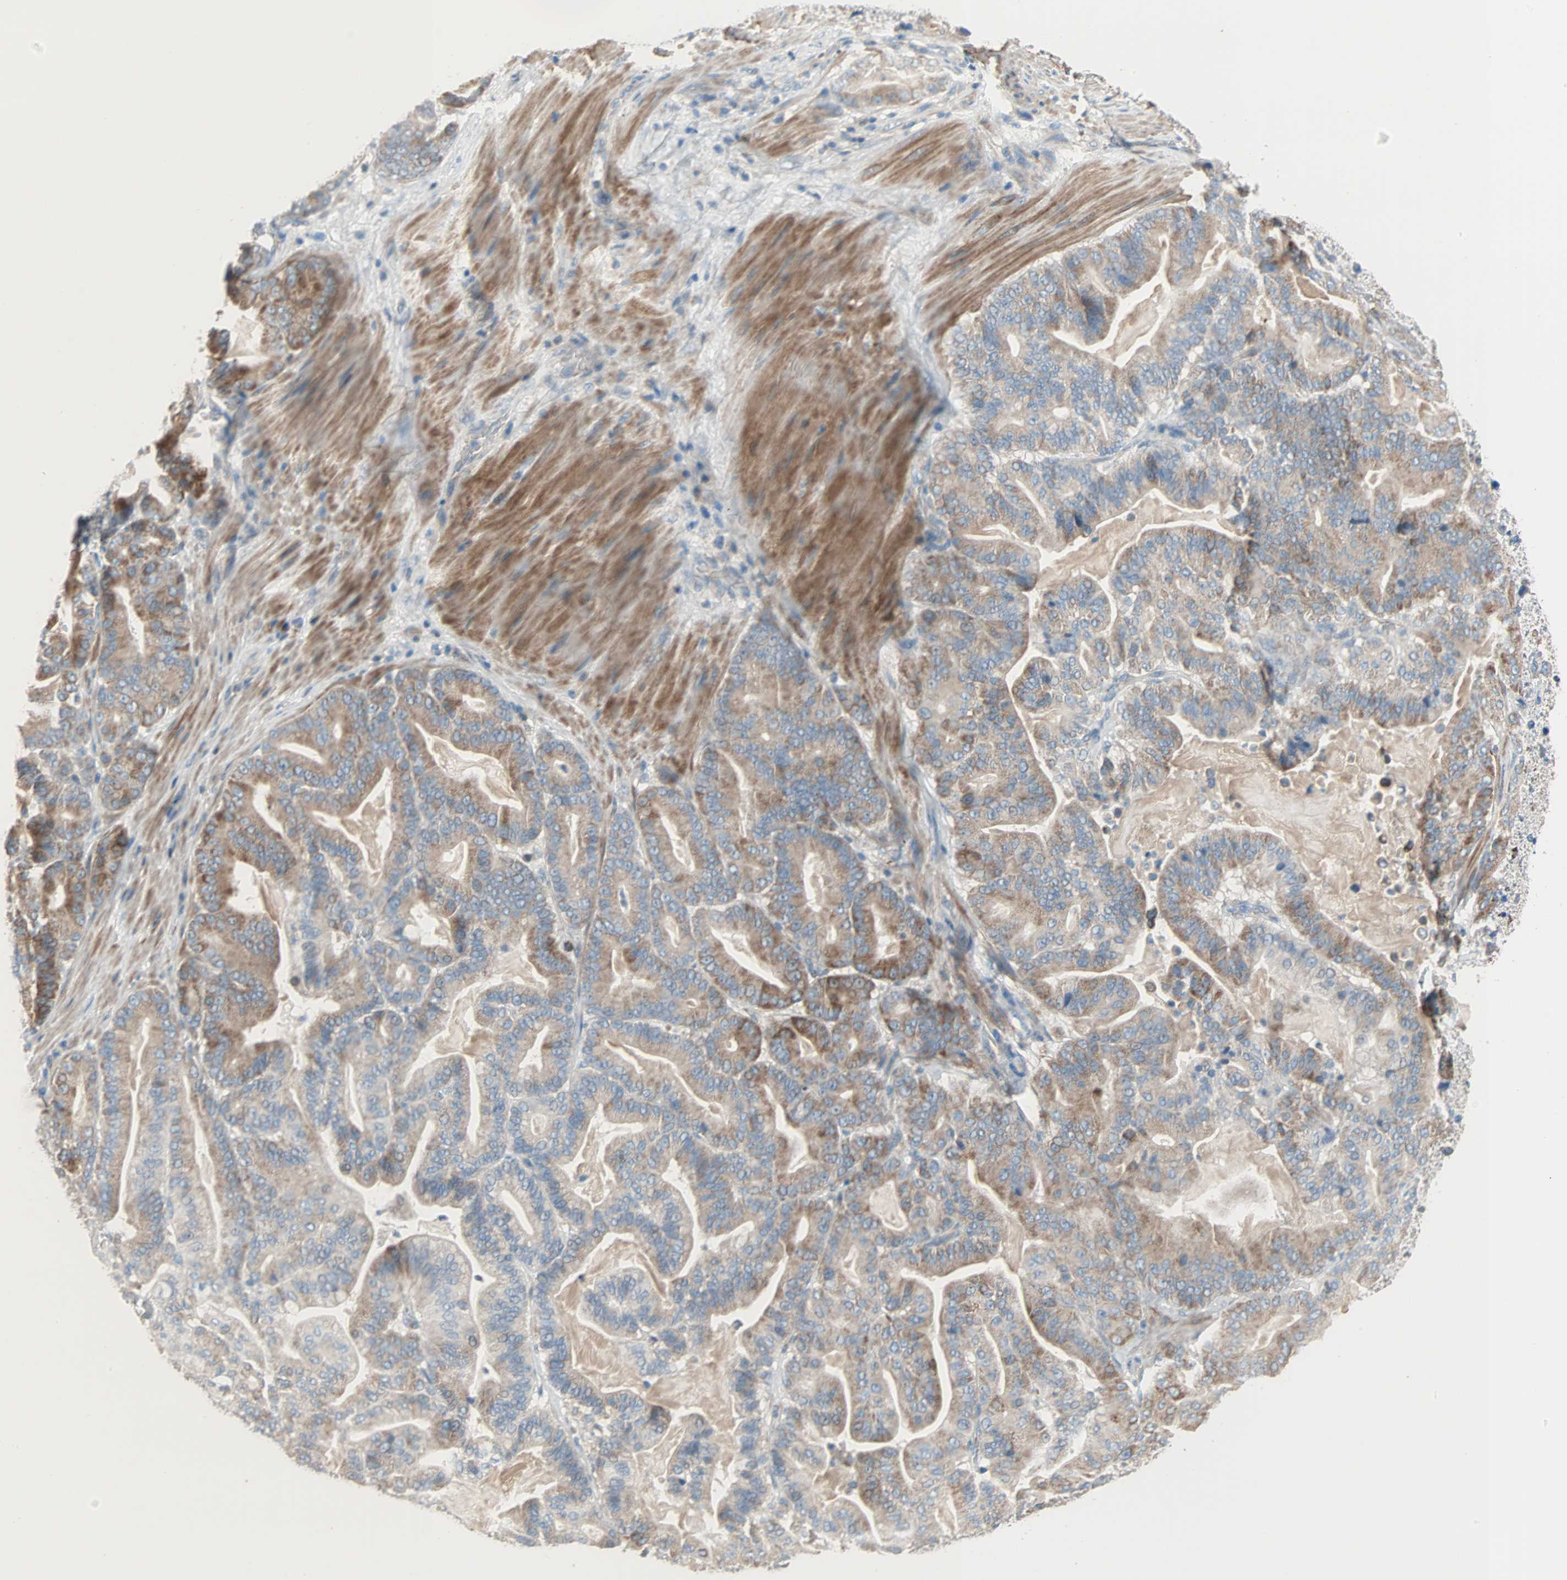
{"staining": {"intensity": "moderate", "quantity": ">75%", "location": "cytoplasmic/membranous"}, "tissue": "pancreatic cancer", "cell_type": "Tumor cells", "image_type": "cancer", "snomed": [{"axis": "morphology", "description": "Adenocarcinoma, NOS"}, {"axis": "topography", "description": "Pancreas"}], "caption": "Approximately >75% of tumor cells in adenocarcinoma (pancreatic) reveal moderate cytoplasmic/membranous protein staining as visualized by brown immunohistochemical staining.", "gene": "ACVRL1", "patient": {"sex": "male", "age": 63}}